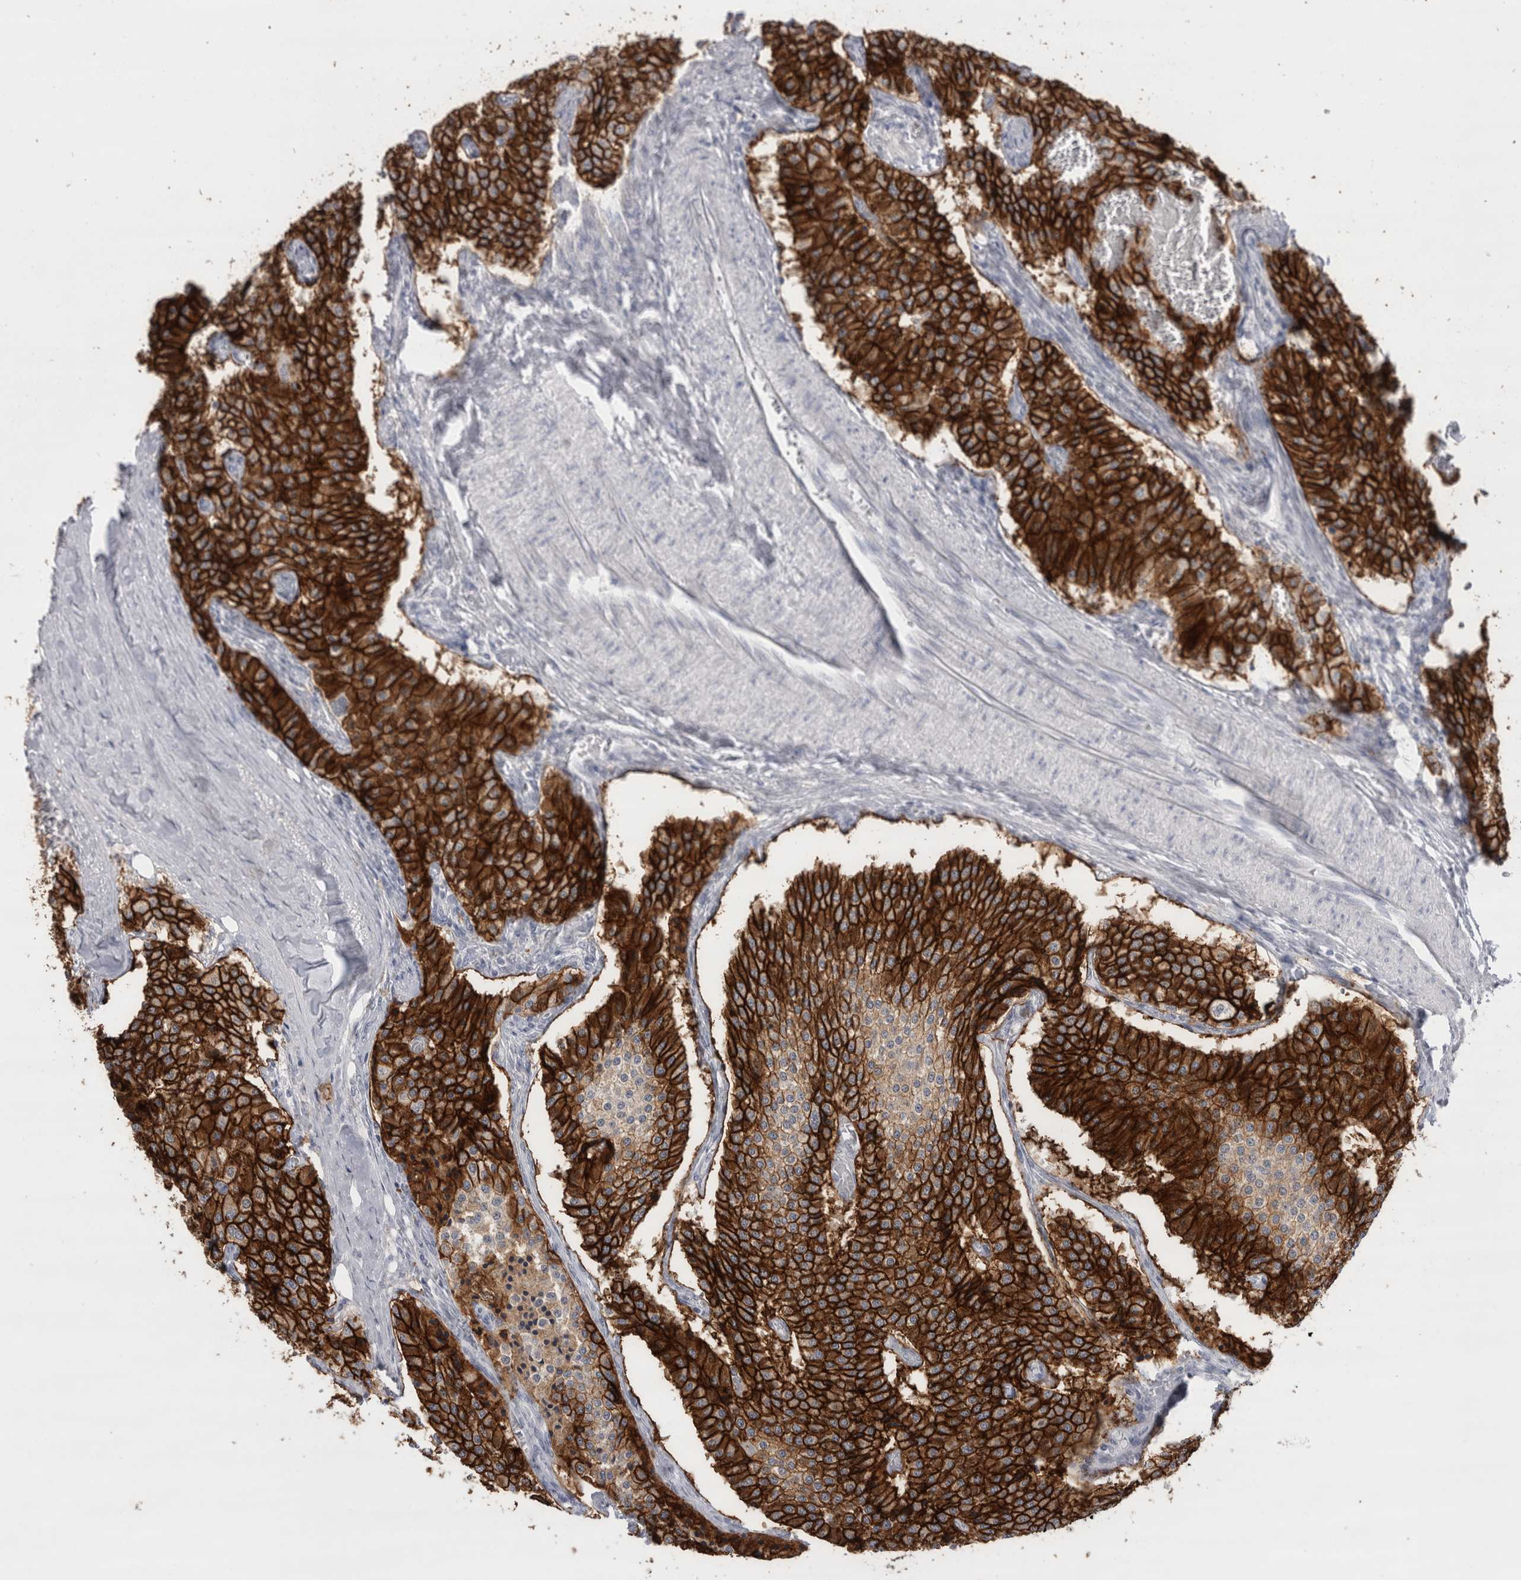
{"staining": {"intensity": "strong", "quantity": ">75%", "location": "cytoplasmic/membranous"}, "tissue": "carcinoid", "cell_type": "Tumor cells", "image_type": "cancer", "snomed": [{"axis": "morphology", "description": "Carcinoid, malignant, NOS"}, {"axis": "topography", "description": "Colon"}], "caption": "An image showing strong cytoplasmic/membranous staining in about >75% of tumor cells in carcinoid, as visualized by brown immunohistochemical staining.", "gene": "CDH17", "patient": {"sex": "female", "age": 52}}